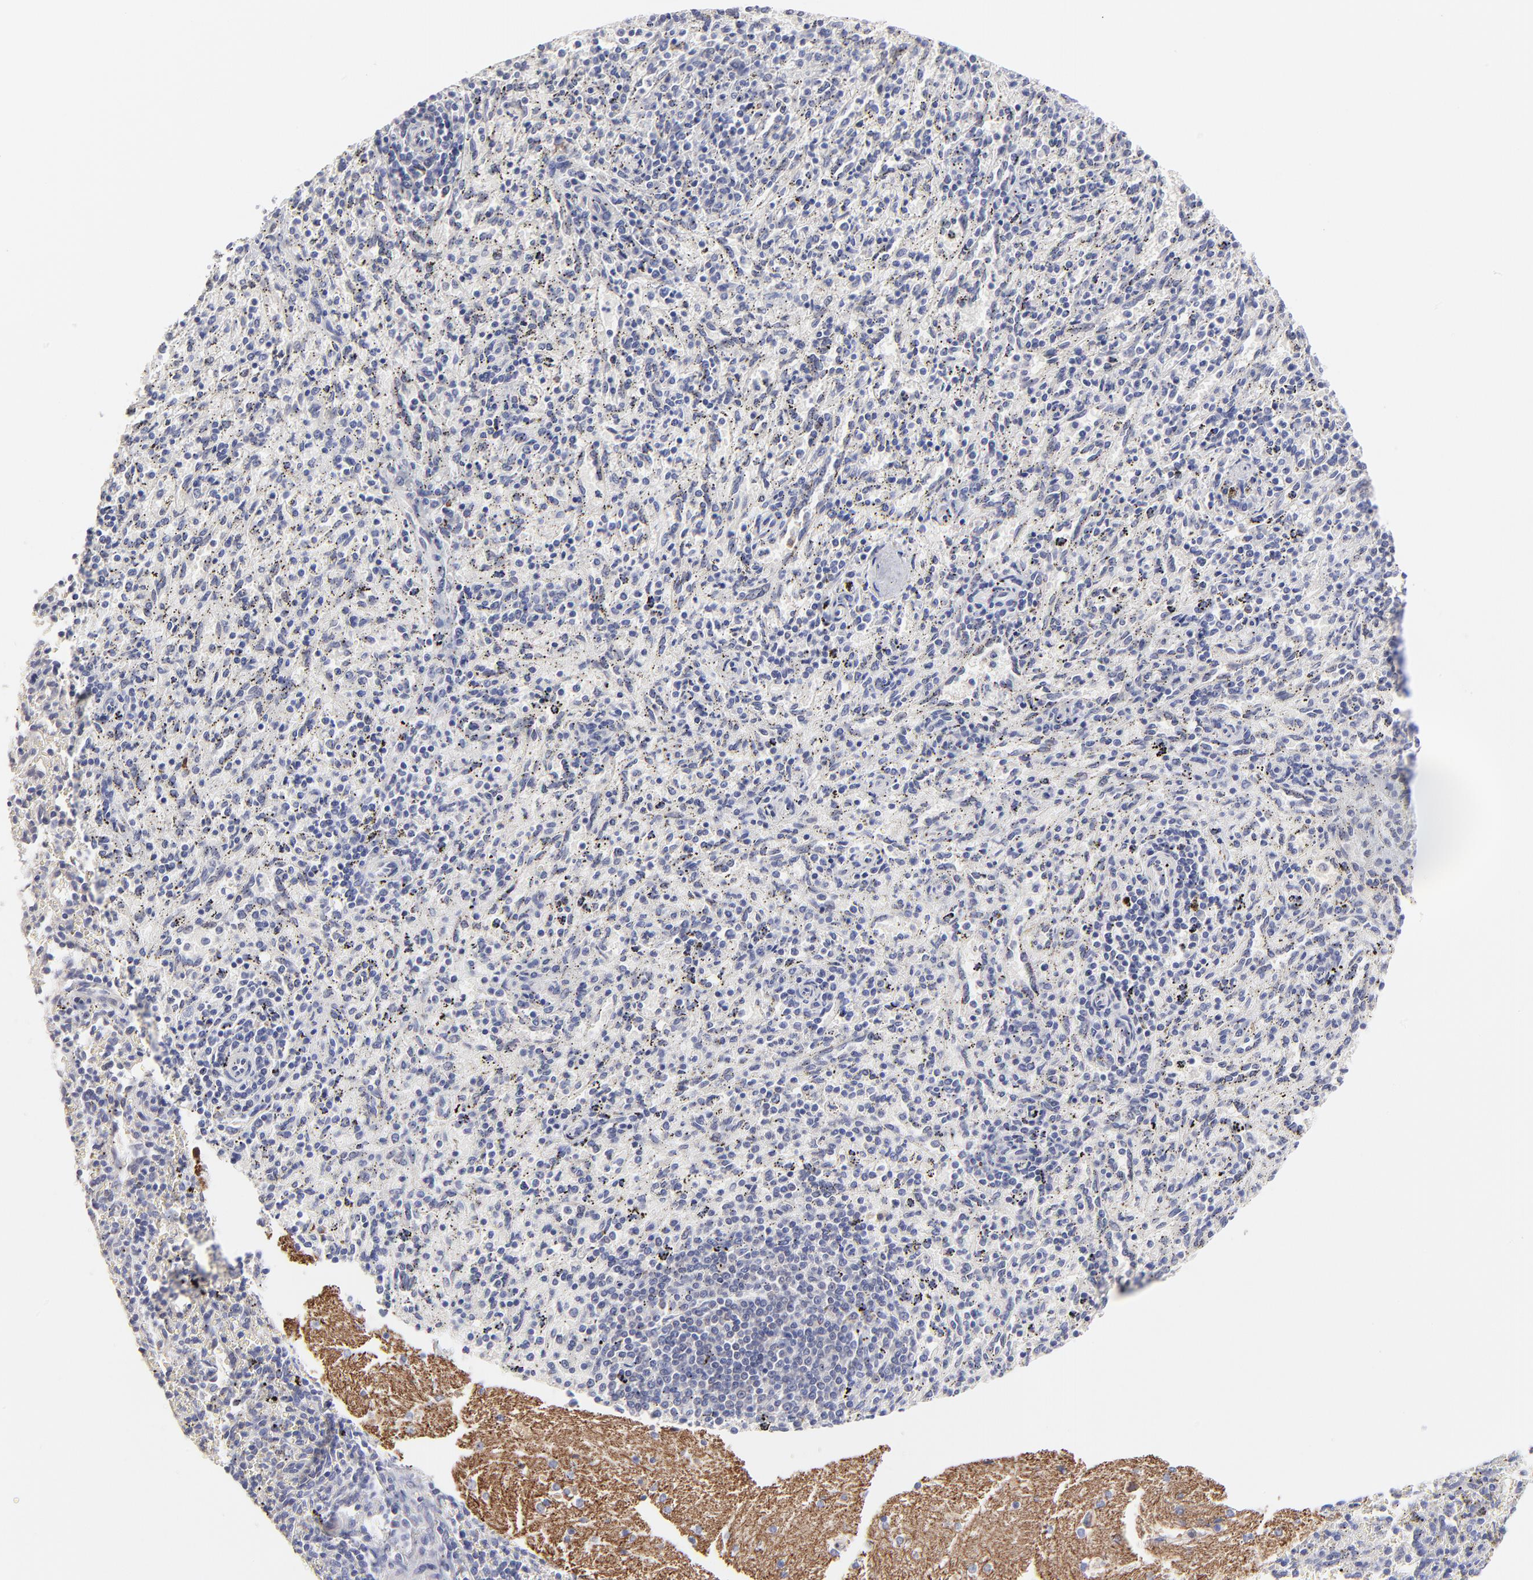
{"staining": {"intensity": "negative", "quantity": "none", "location": "none"}, "tissue": "spleen", "cell_type": "Cells in red pulp", "image_type": "normal", "snomed": [{"axis": "morphology", "description": "Normal tissue, NOS"}, {"axis": "topography", "description": "Spleen"}], "caption": "Spleen stained for a protein using IHC reveals no staining cells in red pulp.", "gene": "BTG2", "patient": {"sex": "female", "age": 10}}